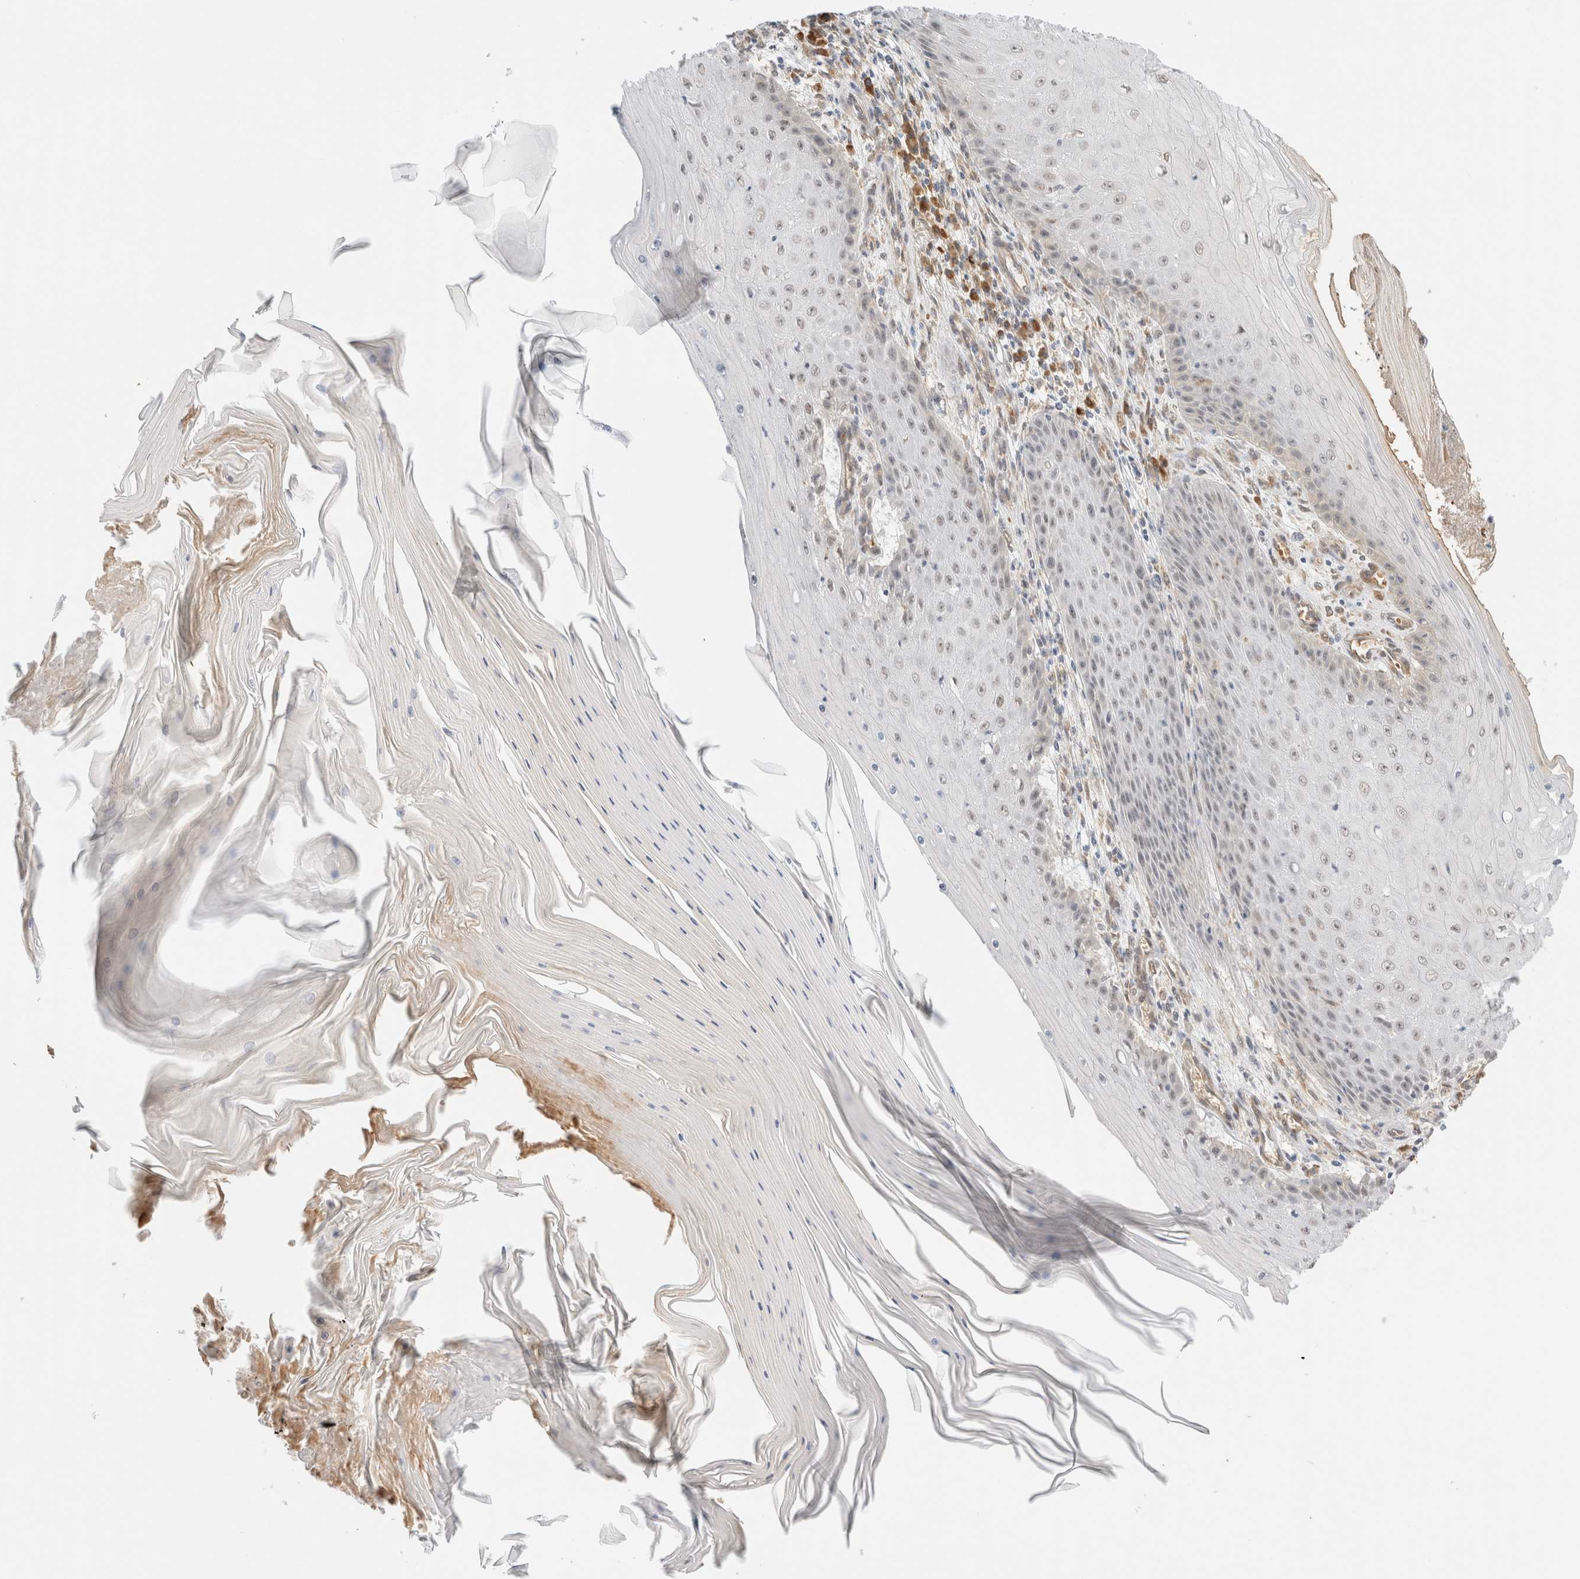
{"staining": {"intensity": "negative", "quantity": "none", "location": "none"}, "tissue": "skin cancer", "cell_type": "Tumor cells", "image_type": "cancer", "snomed": [{"axis": "morphology", "description": "Squamous cell carcinoma, NOS"}, {"axis": "topography", "description": "Skin"}], "caption": "This is an immunohistochemistry photomicrograph of skin cancer (squamous cell carcinoma). There is no positivity in tumor cells.", "gene": "SYVN1", "patient": {"sex": "female", "age": 73}}